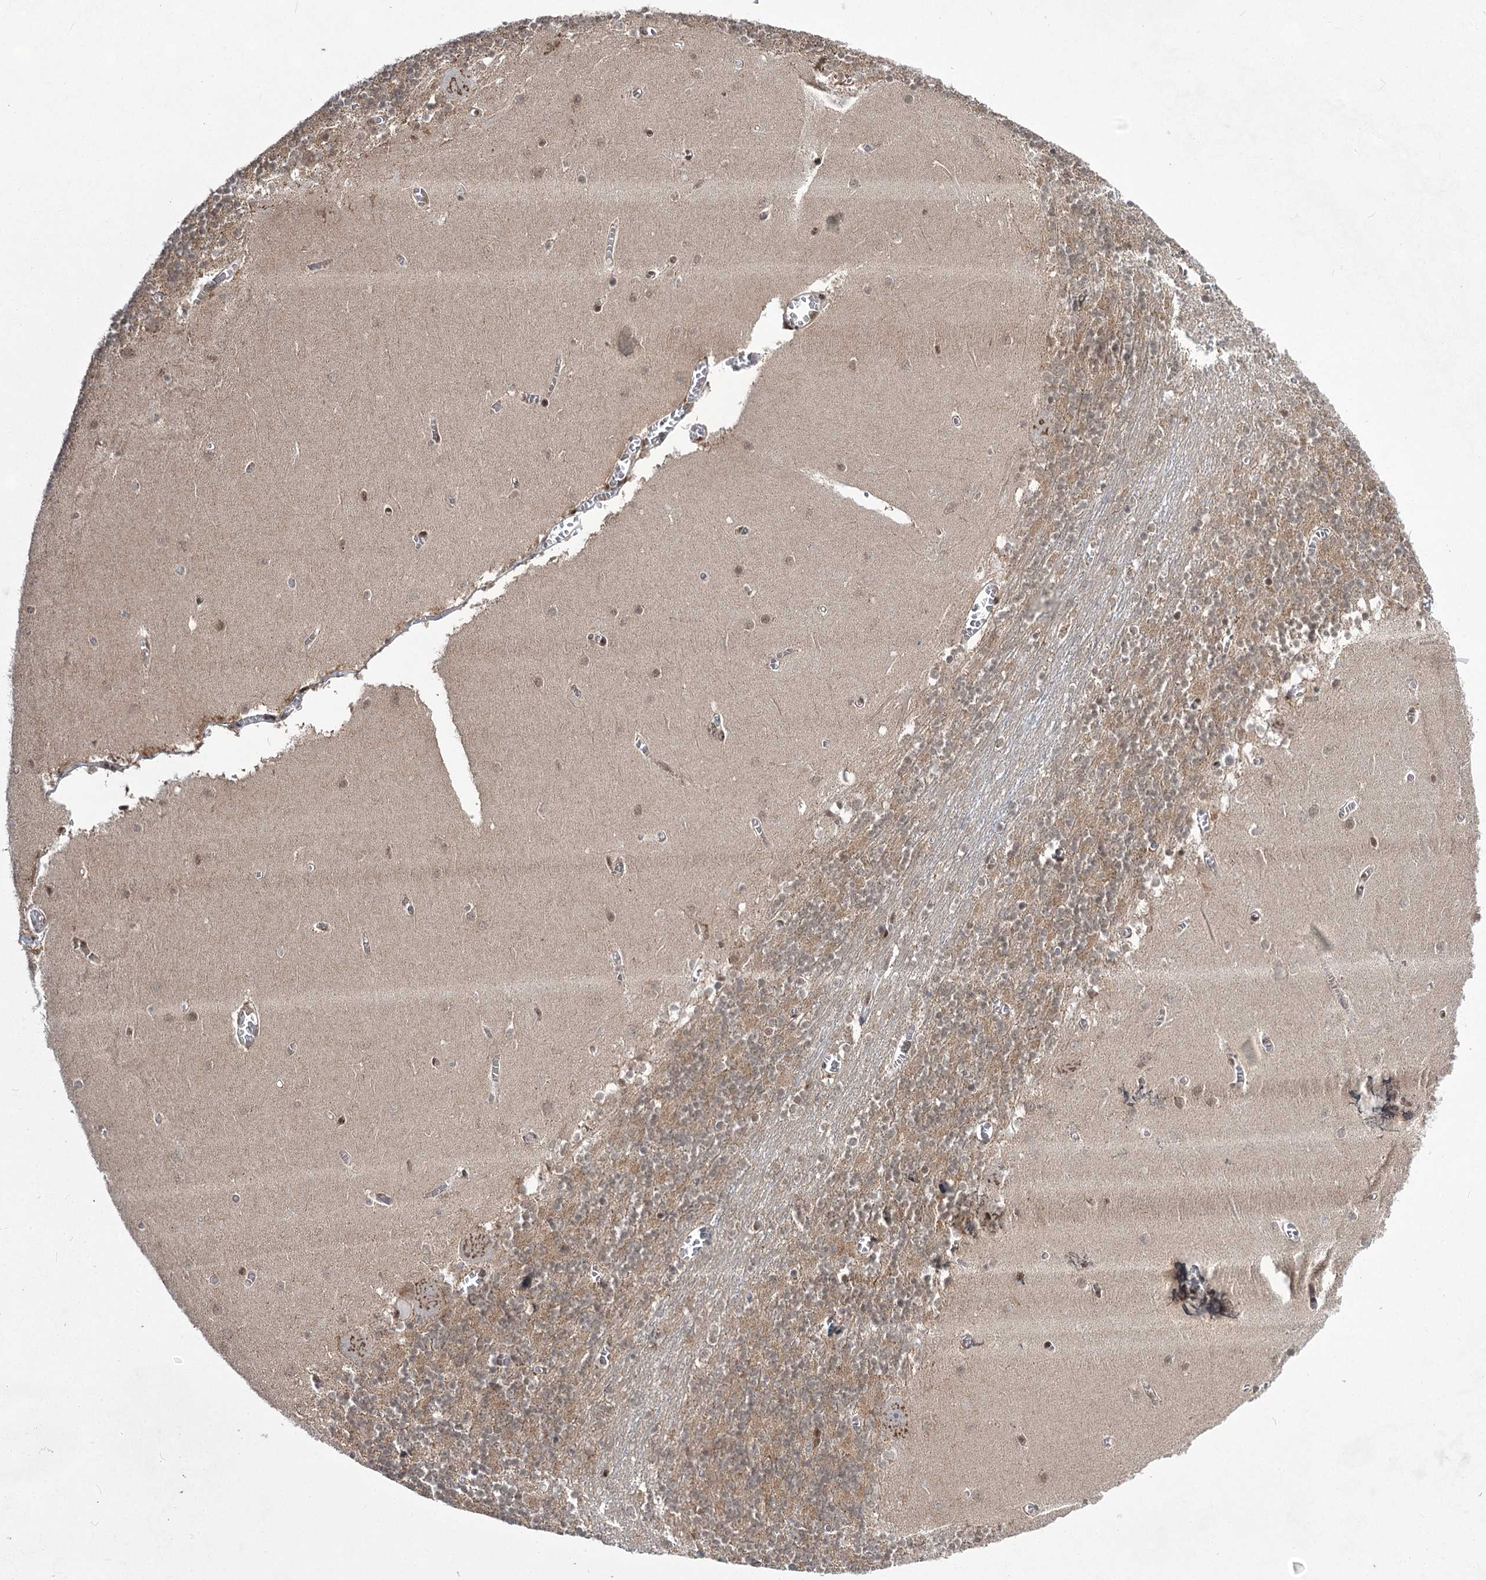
{"staining": {"intensity": "moderate", "quantity": "25%-75%", "location": "cytoplasmic/membranous,nuclear"}, "tissue": "cerebellum", "cell_type": "Cells in granular layer", "image_type": "normal", "snomed": [{"axis": "morphology", "description": "Normal tissue, NOS"}, {"axis": "topography", "description": "Cerebellum"}], "caption": "Immunohistochemical staining of unremarkable human cerebellum reveals 25%-75% levels of moderate cytoplasmic/membranous,nuclear protein staining in approximately 25%-75% of cells in granular layer. (Brightfield microscopy of DAB IHC at high magnification).", "gene": "ZCCHC8", "patient": {"sex": "female", "age": 28}}